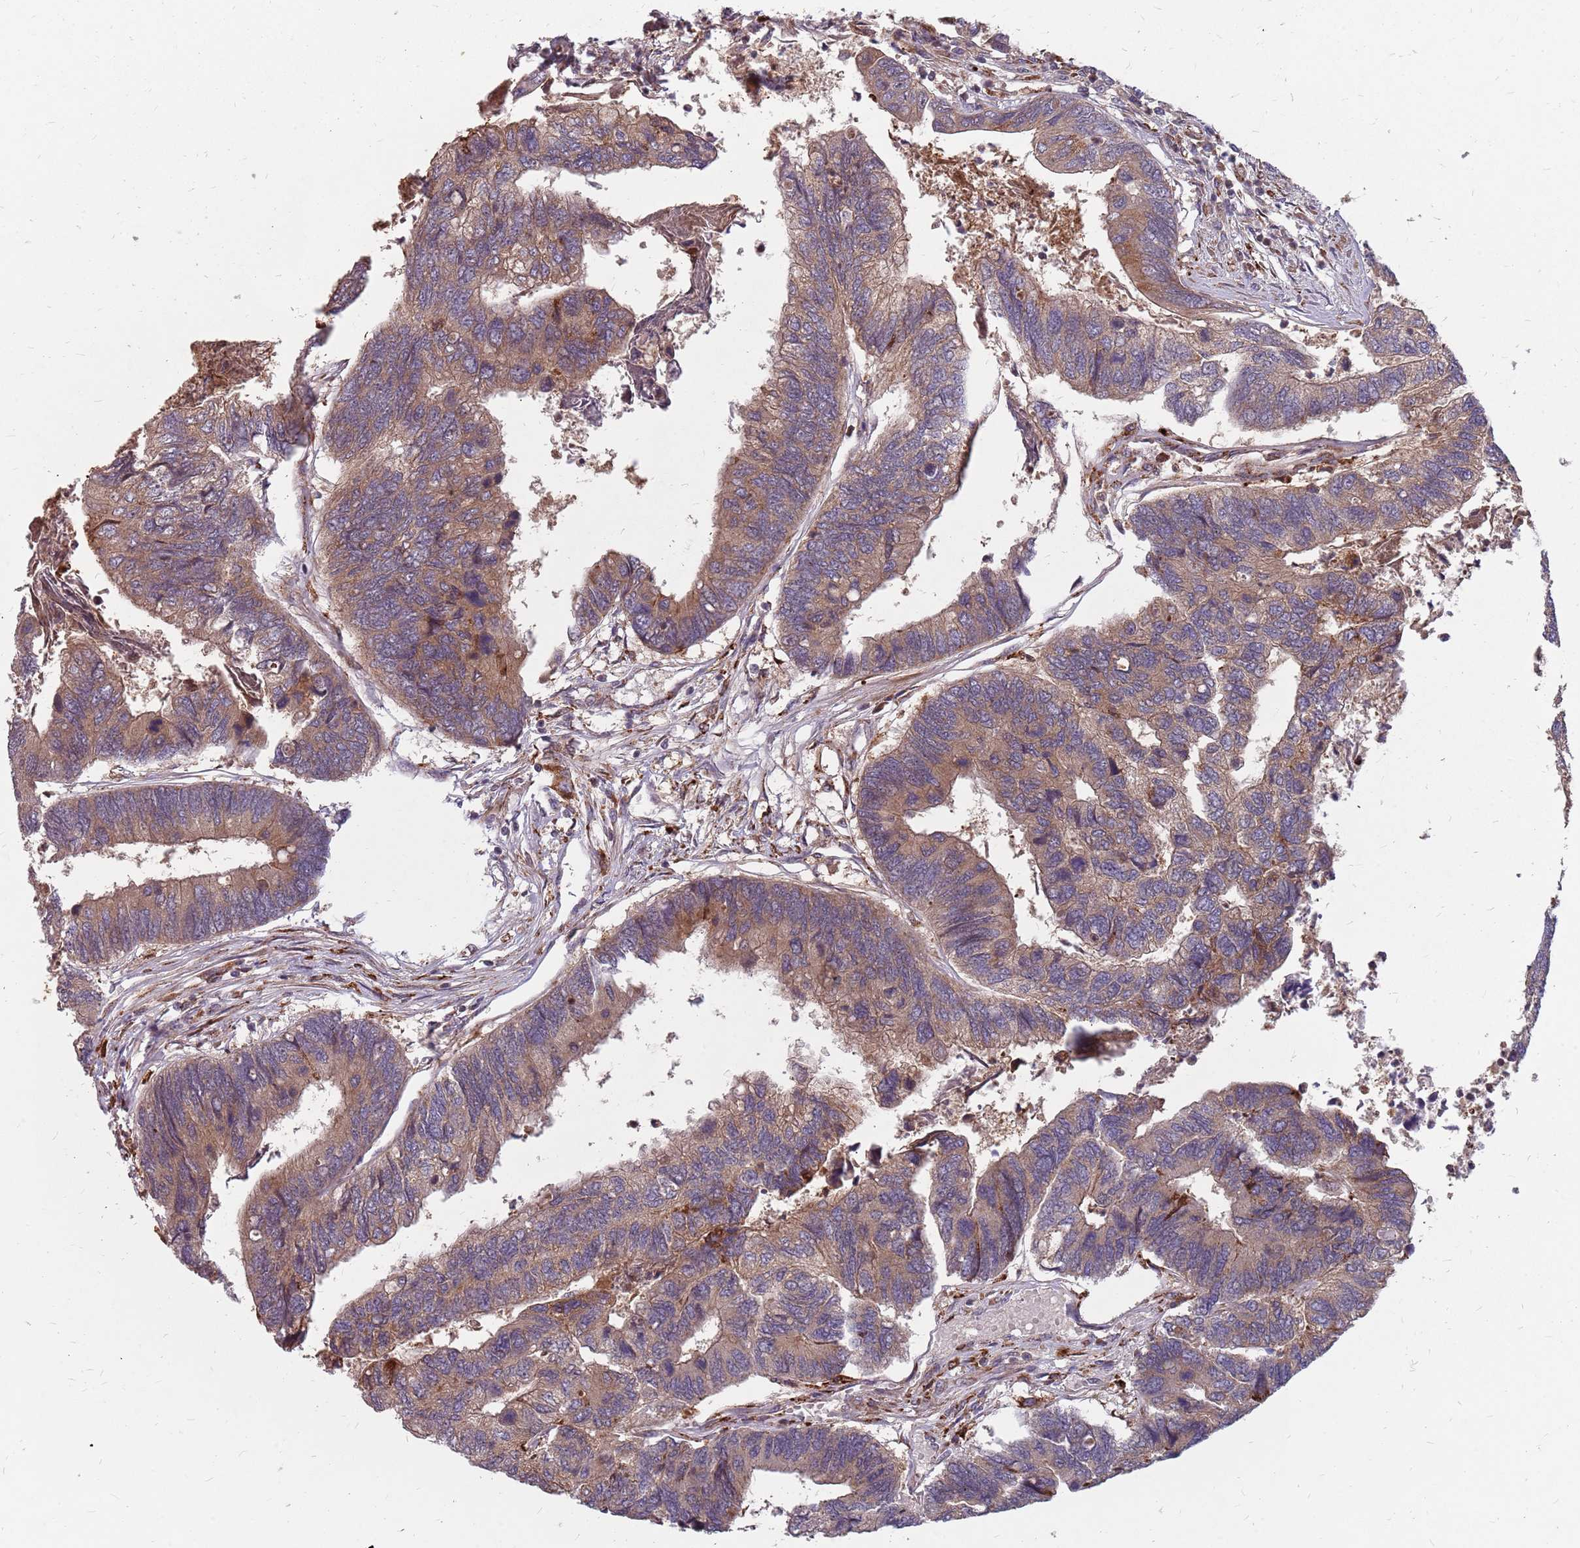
{"staining": {"intensity": "moderate", "quantity": ">75%", "location": "cytoplasmic/membranous"}, "tissue": "colorectal cancer", "cell_type": "Tumor cells", "image_type": "cancer", "snomed": [{"axis": "morphology", "description": "Adenocarcinoma, NOS"}, {"axis": "topography", "description": "Colon"}], "caption": "A brown stain shows moderate cytoplasmic/membranous staining of a protein in colorectal adenocarcinoma tumor cells.", "gene": "NME4", "patient": {"sex": "female", "age": 67}}